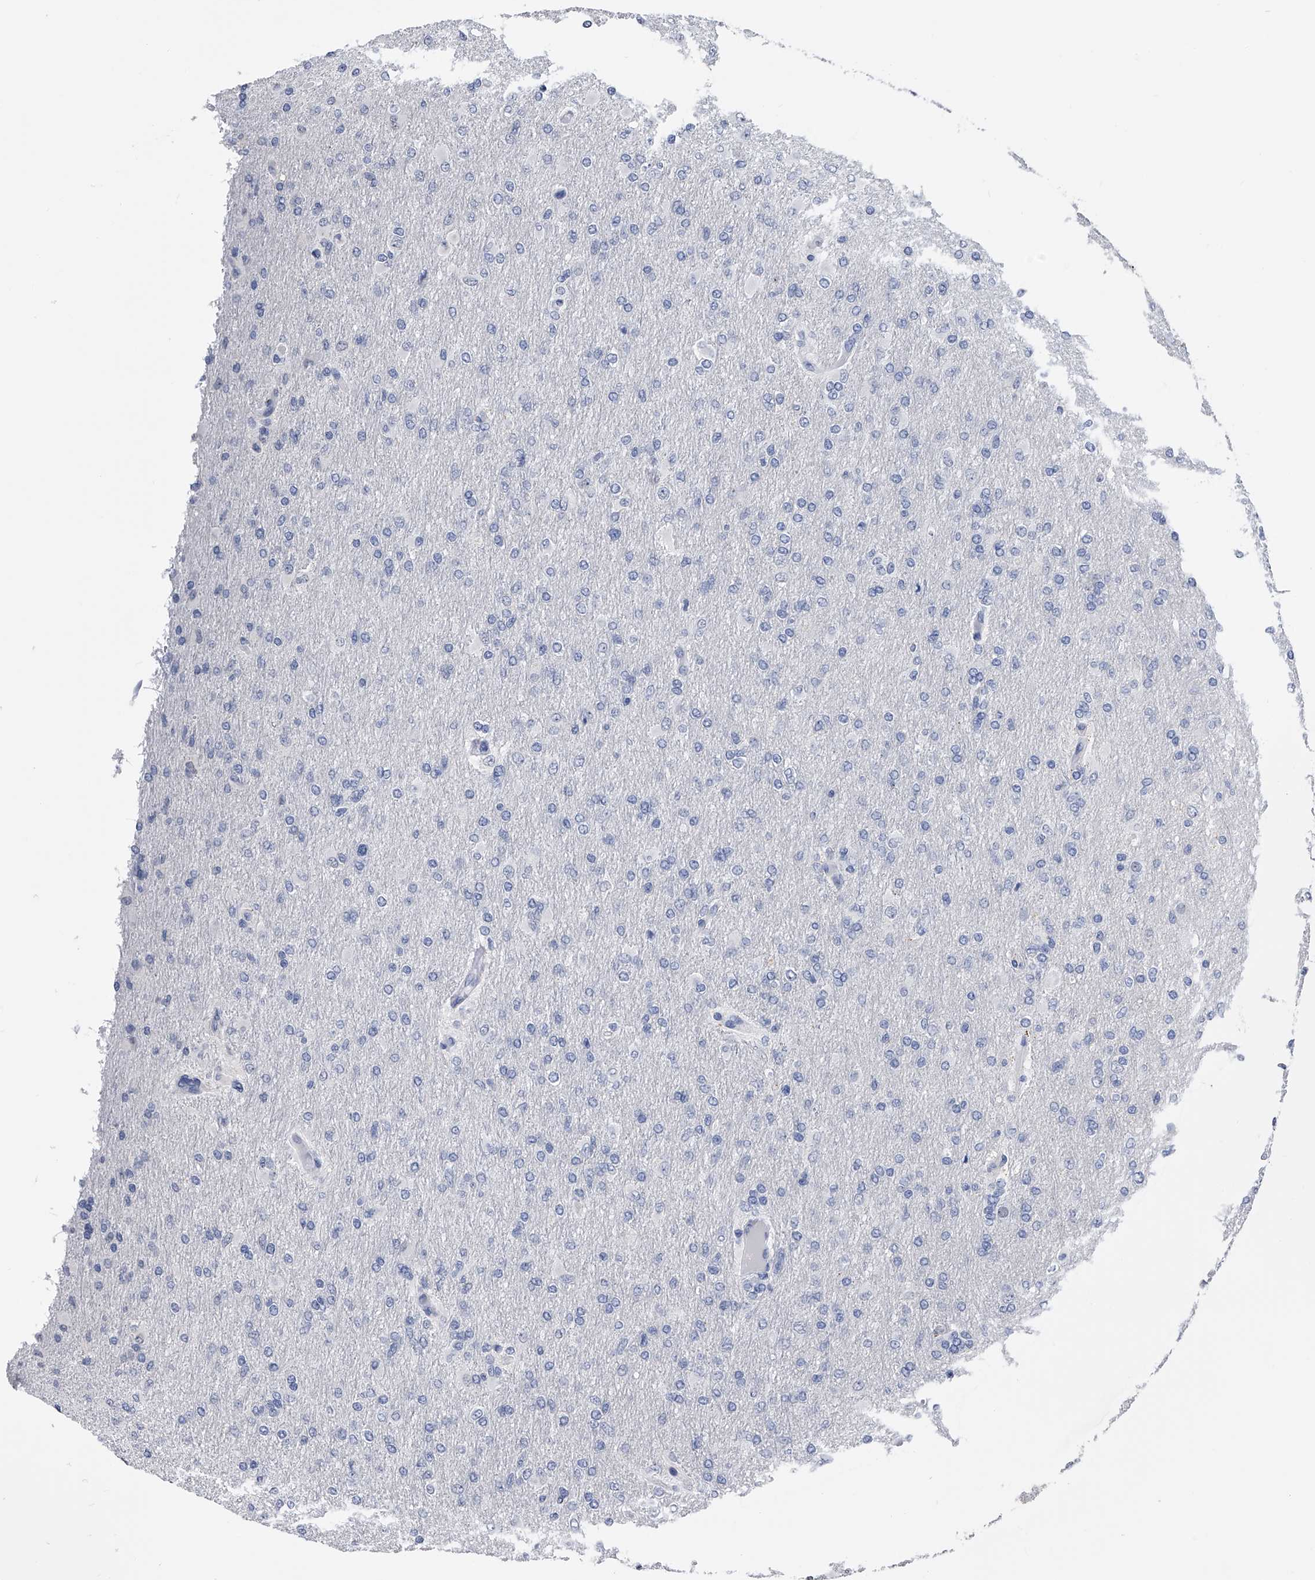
{"staining": {"intensity": "negative", "quantity": "none", "location": "none"}, "tissue": "glioma", "cell_type": "Tumor cells", "image_type": "cancer", "snomed": [{"axis": "morphology", "description": "Glioma, malignant, High grade"}, {"axis": "topography", "description": "Cerebral cortex"}], "caption": "Tumor cells show no significant protein expression in malignant glioma (high-grade).", "gene": "EFCAB7", "patient": {"sex": "female", "age": 36}}